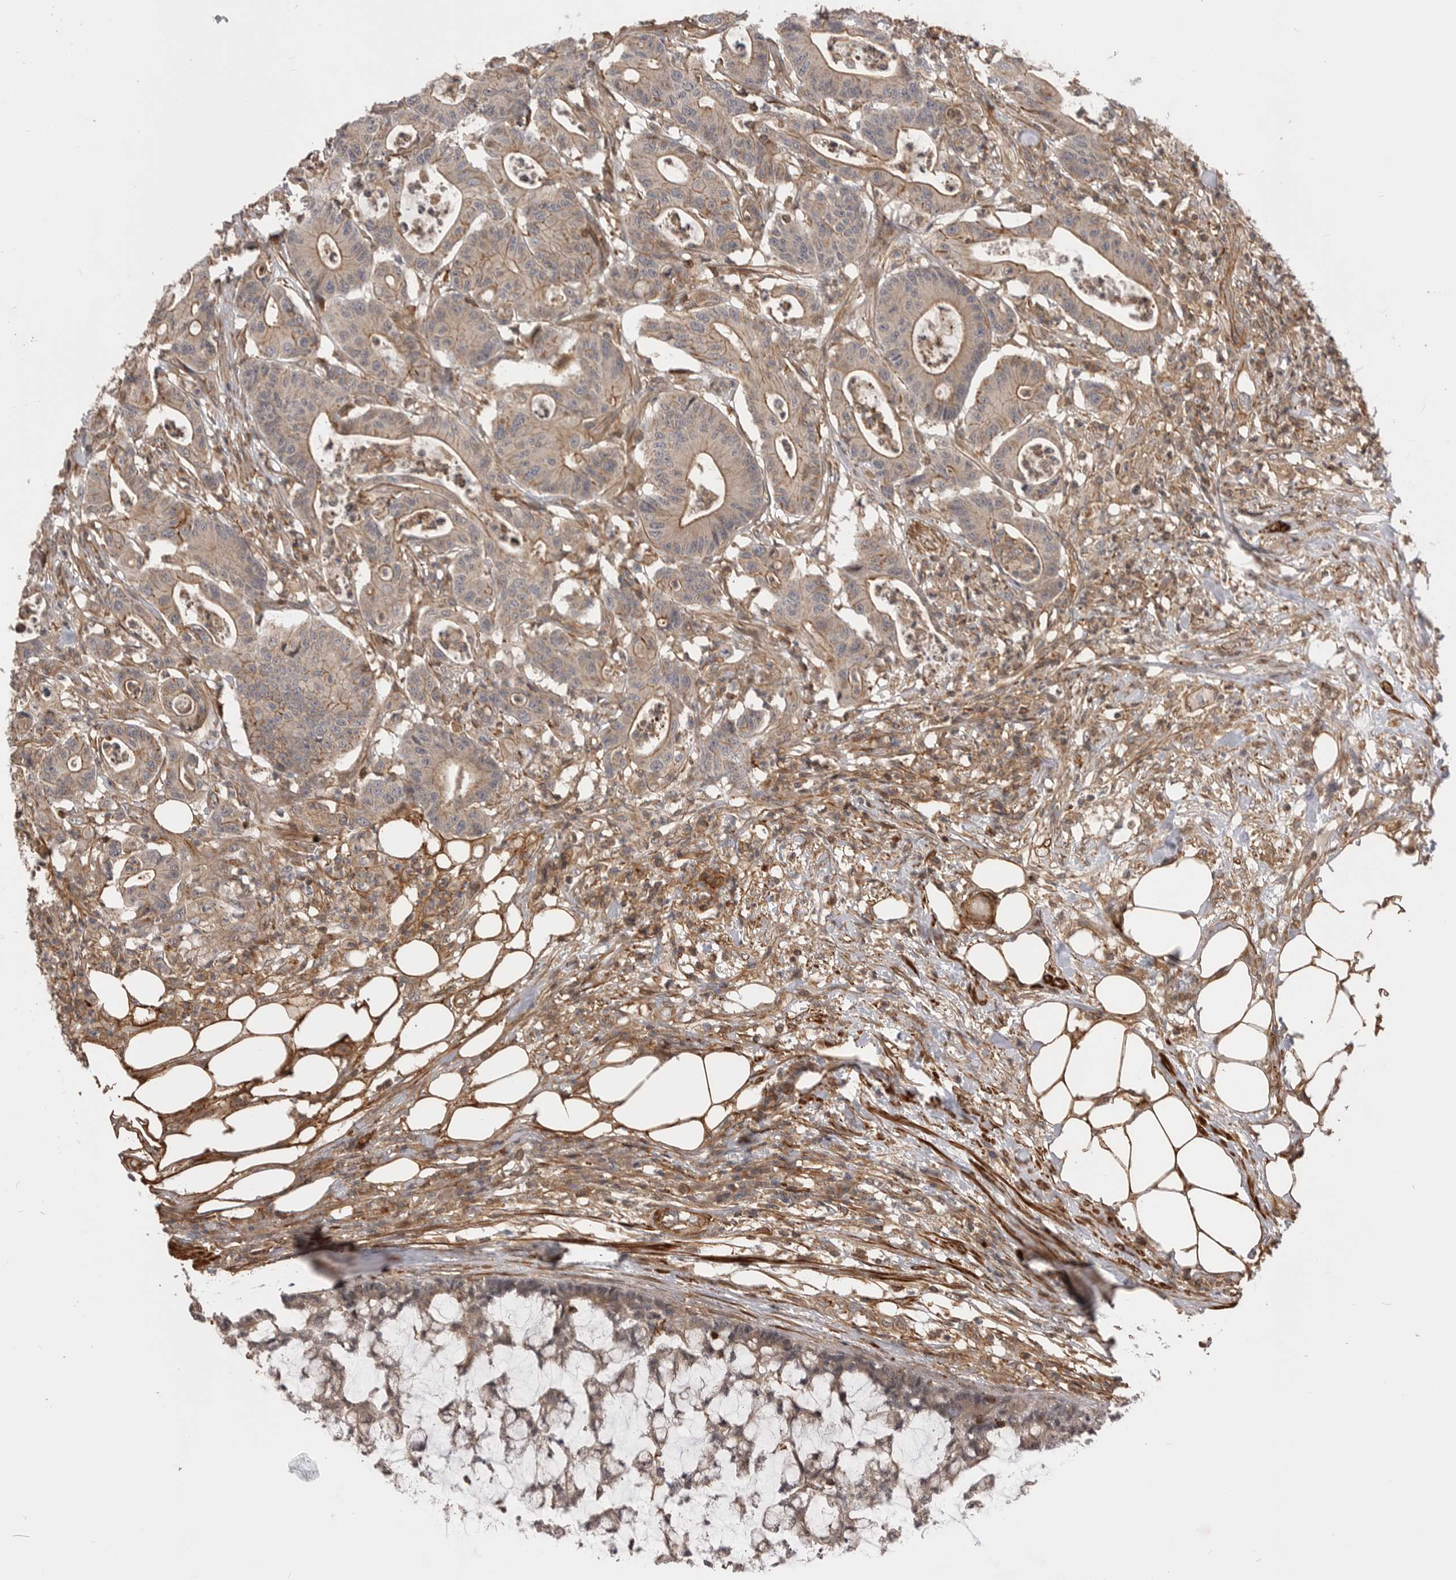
{"staining": {"intensity": "weak", "quantity": "25%-75%", "location": "cytoplasmic/membranous"}, "tissue": "colorectal cancer", "cell_type": "Tumor cells", "image_type": "cancer", "snomed": [{"axis": "morphology", "description": "Adenocarcinoma, NOS"}, {"axis": "topography", "description": "Colon"}], "caption": "Colorectal cancer stained with a brown dye demonstrates weak cytoplasmic/membranous positive expression in approximately 25%-75% of tumor cells.", "gene": "TRIM56", "patient": {"sex": "female", "age": 84}}